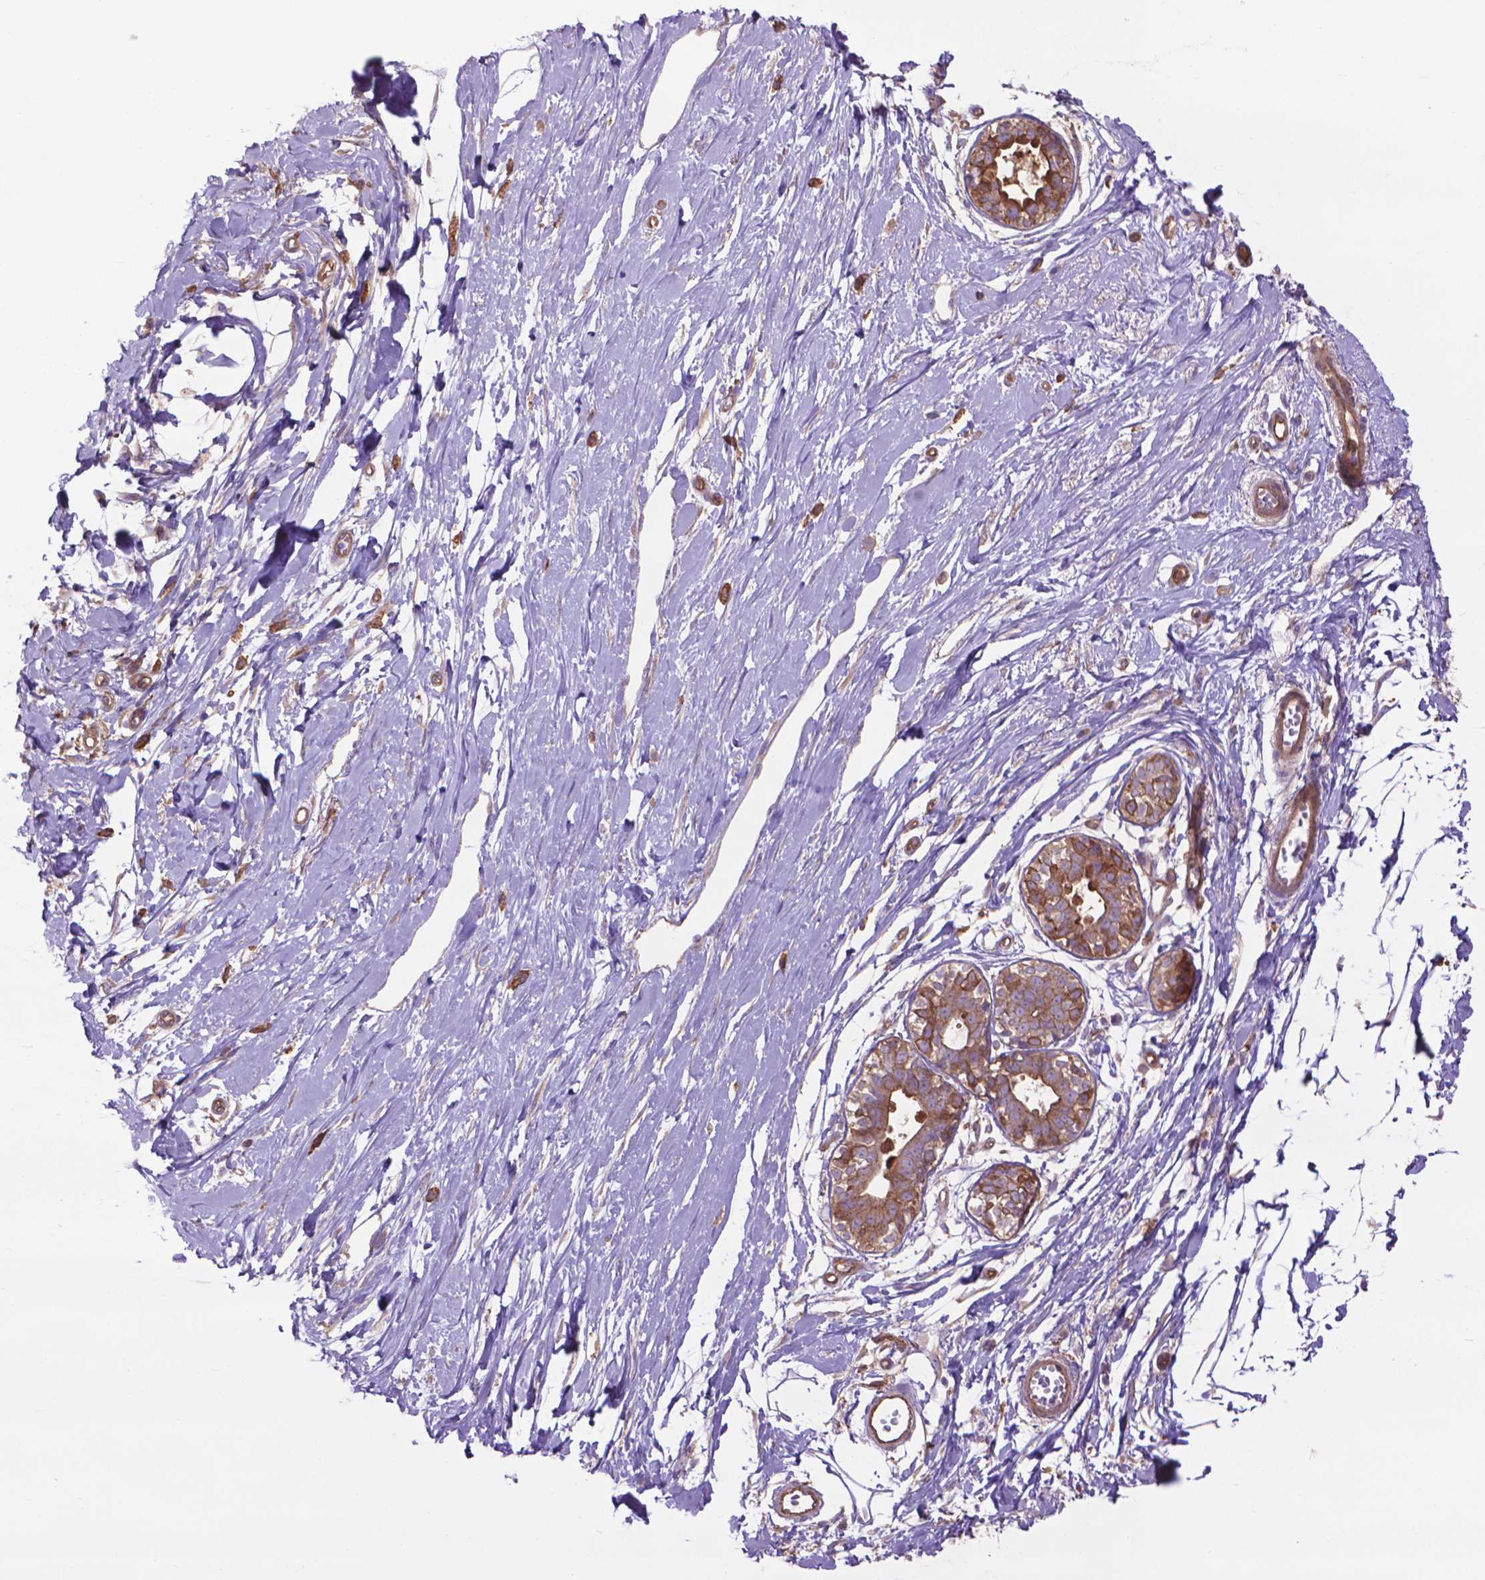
{"staining": {"intensity": "negative", "quantity": "none", "location": "none"}, "tissue": "breast", "cell_type": "Adipocytes", "image_type": "normal", "snomed": [{"axis": "morphology", "description": "Normal tissue, NOS"}, {"axis": "topography", "description": "Breast"}], "caption": "DAB (3,3'-diaminobenzidine) immunohistochemical staining of unremarkable human breast exhibits no significant positivity in adipocytes.", "gene": "CORO1B", "patient": {"sex": "female", "age": 49}}